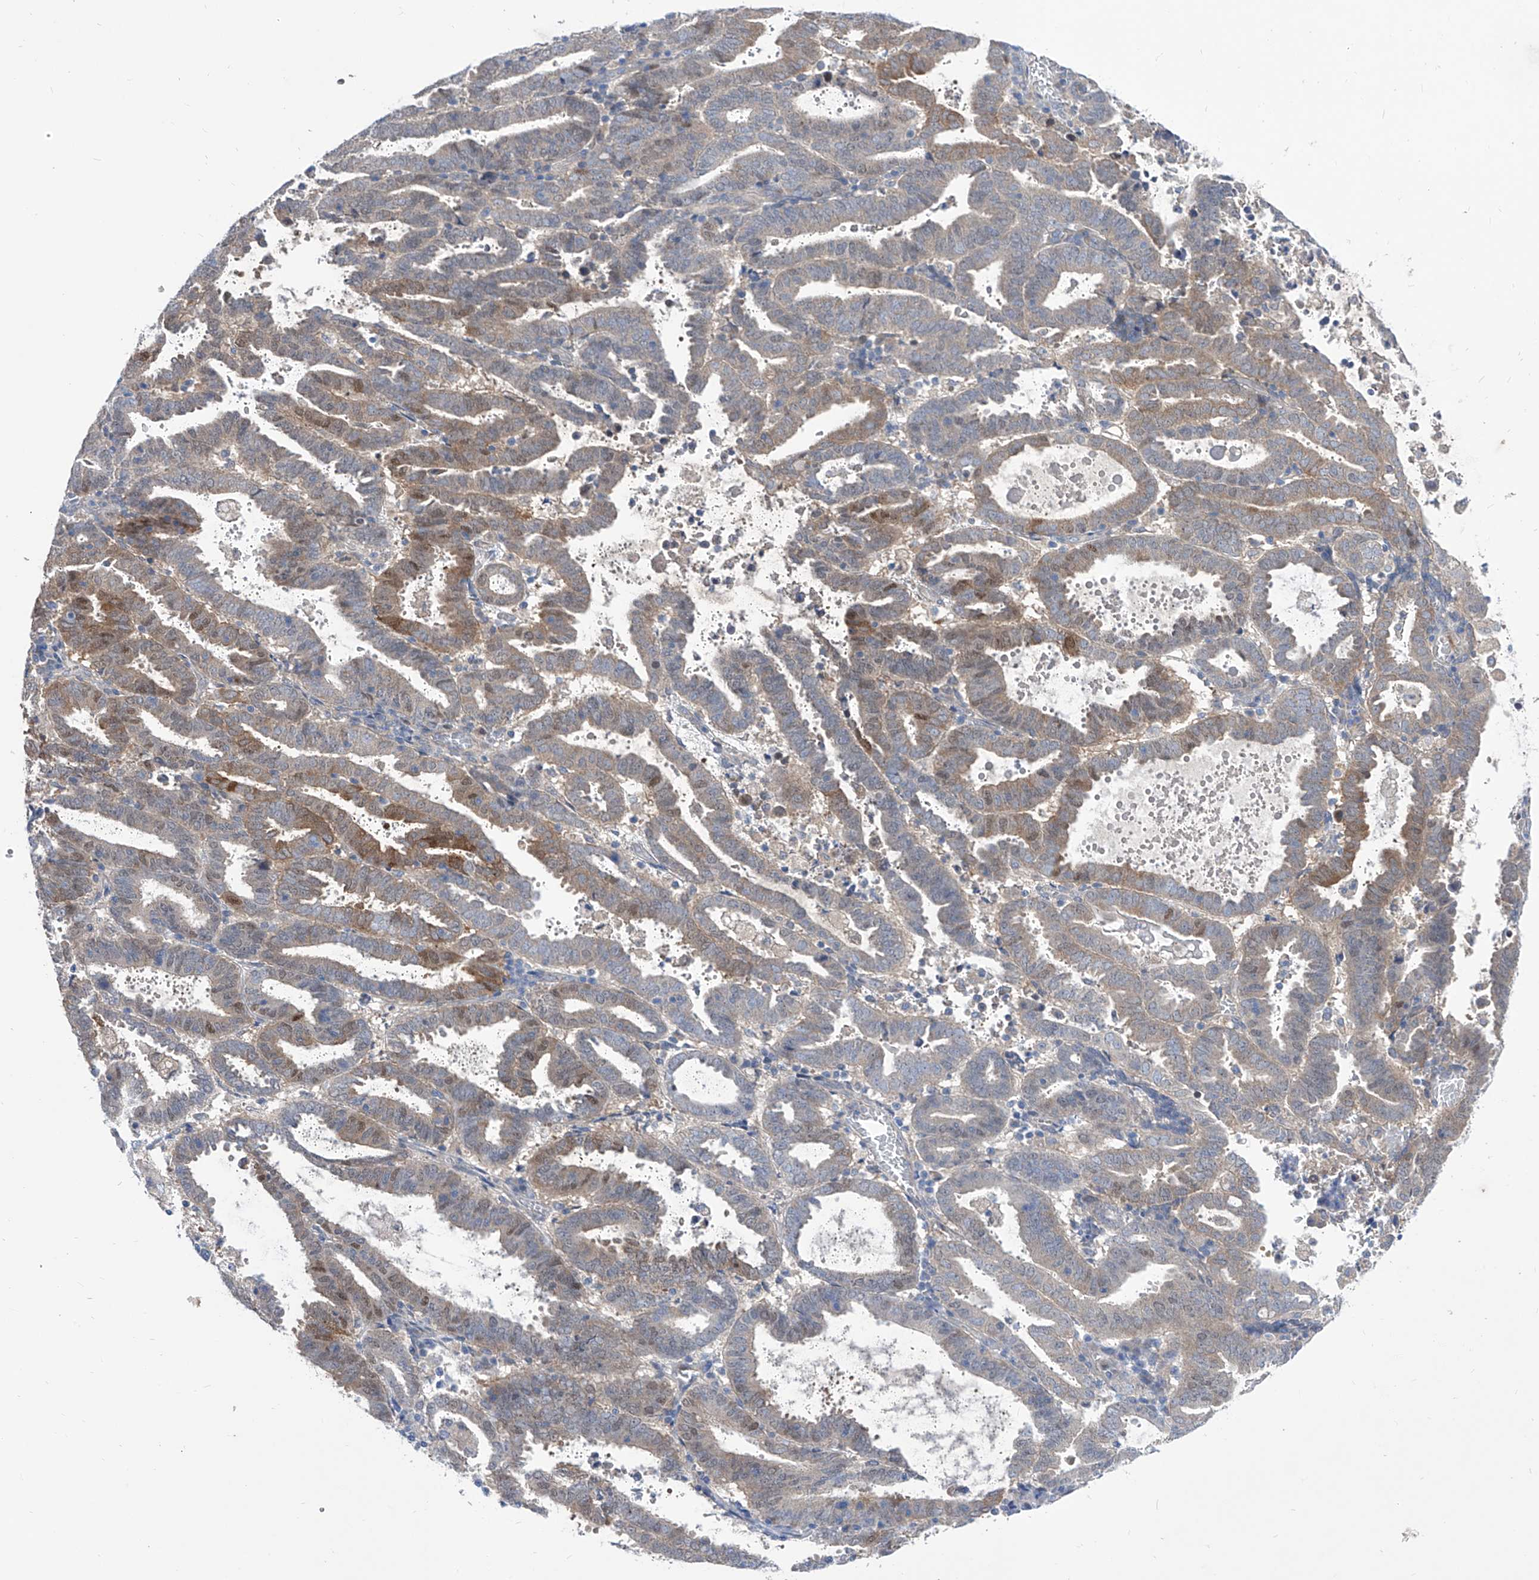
{"staining": {"intensity": "moderate", "quantity": "<25%", "location": "cytoplasmic/membranous"}, "tissue": "endometrial cancer", "cell_type": "Tumor cells", "image_type": "cancer", "snomed": [{"axis": "morphology", "description": "Adenocarcinoma, NOS"}, {"axis": "topography", "description": "Uterus"}], "caption": "Protein expression analysis of human endometrial cancer reveals moderate cytoplasmic/membranous positivity in about <25% of tumor cells. The staining was performed using DAB to visualize the protein expression in brown, while the nuclei were stained in blue with hematoxylin (Magnification: 20x).", "gene": "SRBD1", "patient": {"sex": "female", "age": 83}}